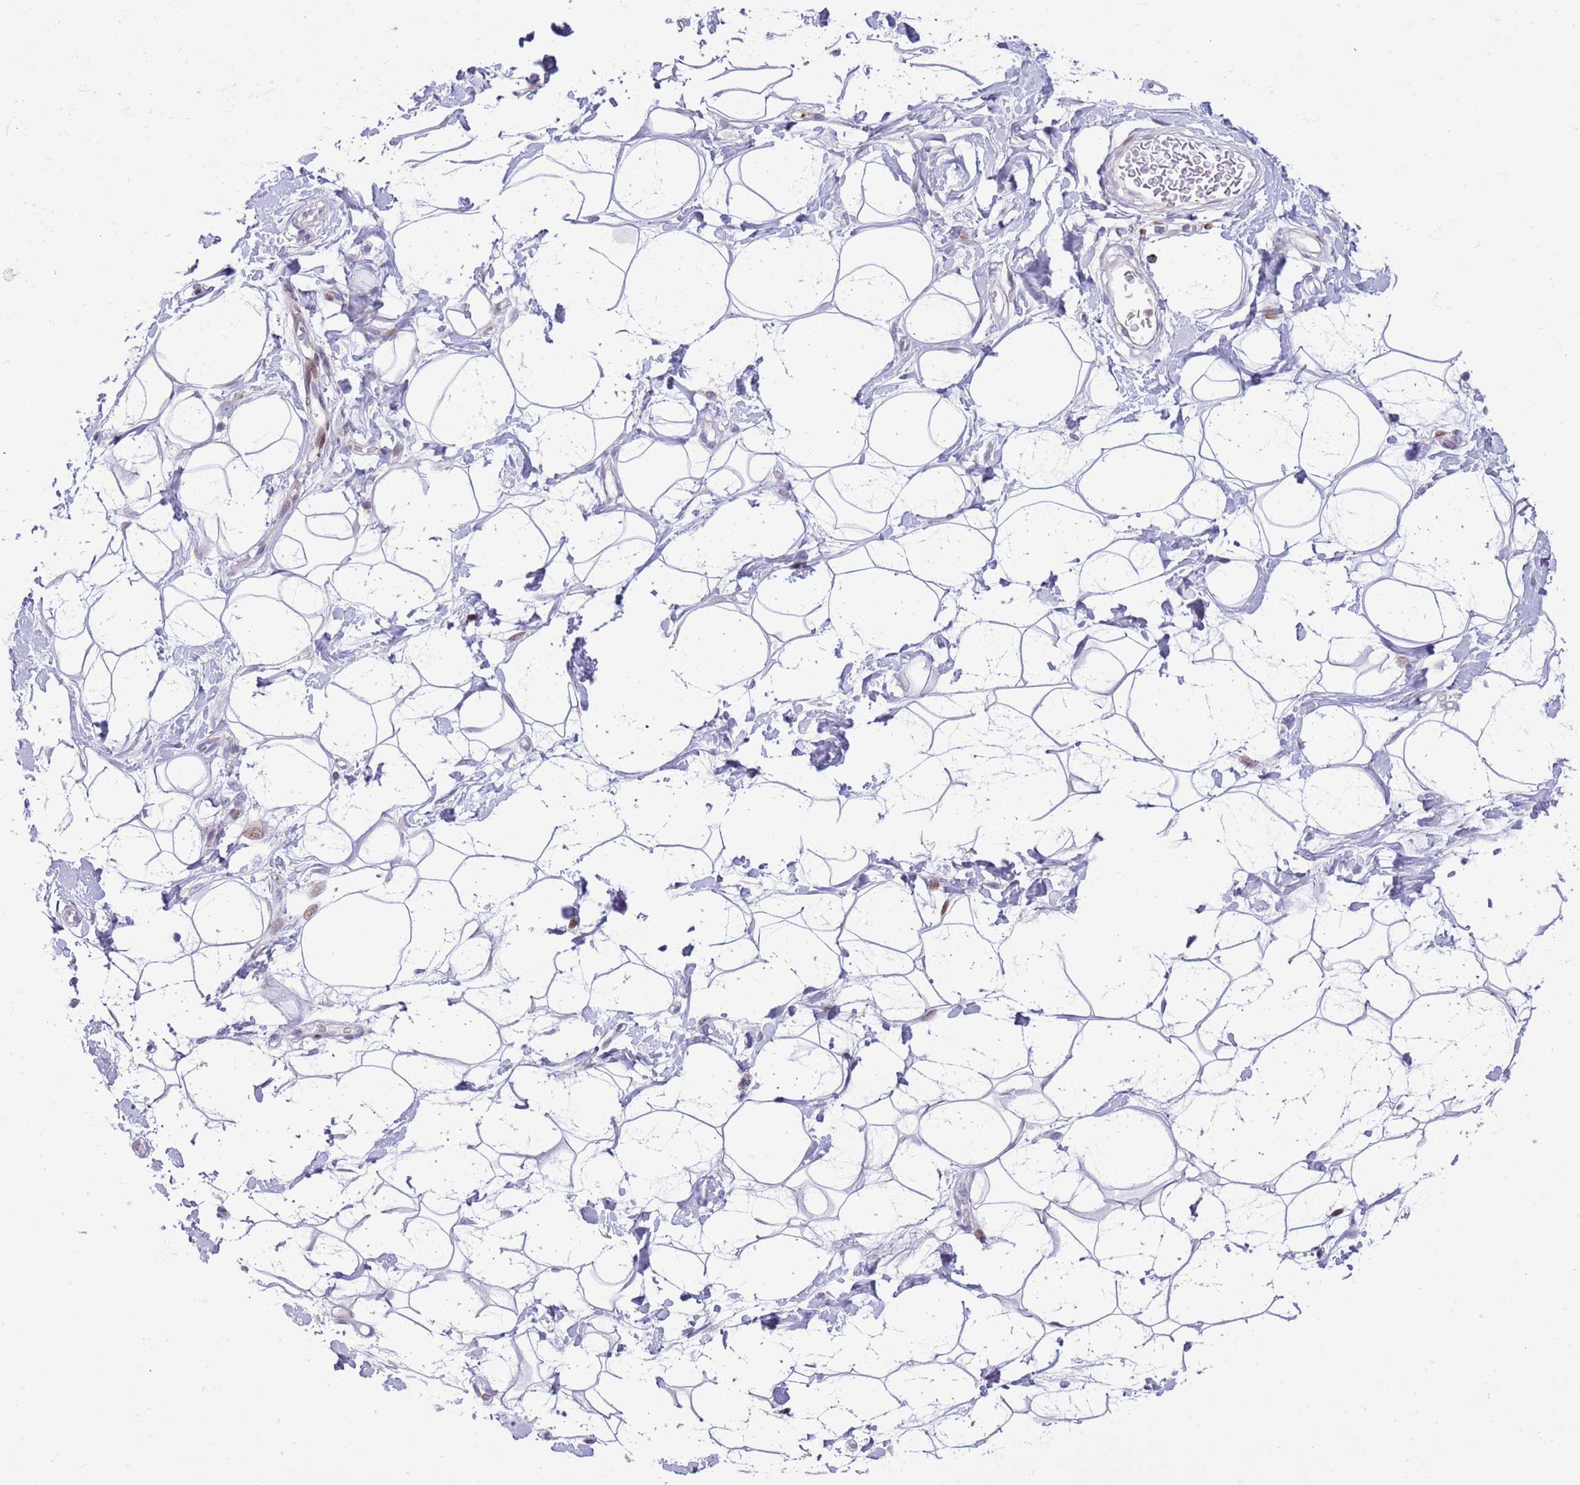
{"staining": {"intensity": "negative", "quantity": "none", "location": "none"}, "tissue": "adipose tissue", "cell_type": "Adipocytes", "image_type": "normal", "snomed": [{"axis": "morphology", "description": "Normal tissue, NOS"}, {"axis": "topography", "description": "Breast"}], "caption": "This image is of normal adipose tissue stained with IHC to label a protein in brown with the nuclei are counter-stained blue. There is no expression in adipocytes.", "gene": "ANO8", "patient": {"sex": "female", "age": 26}}